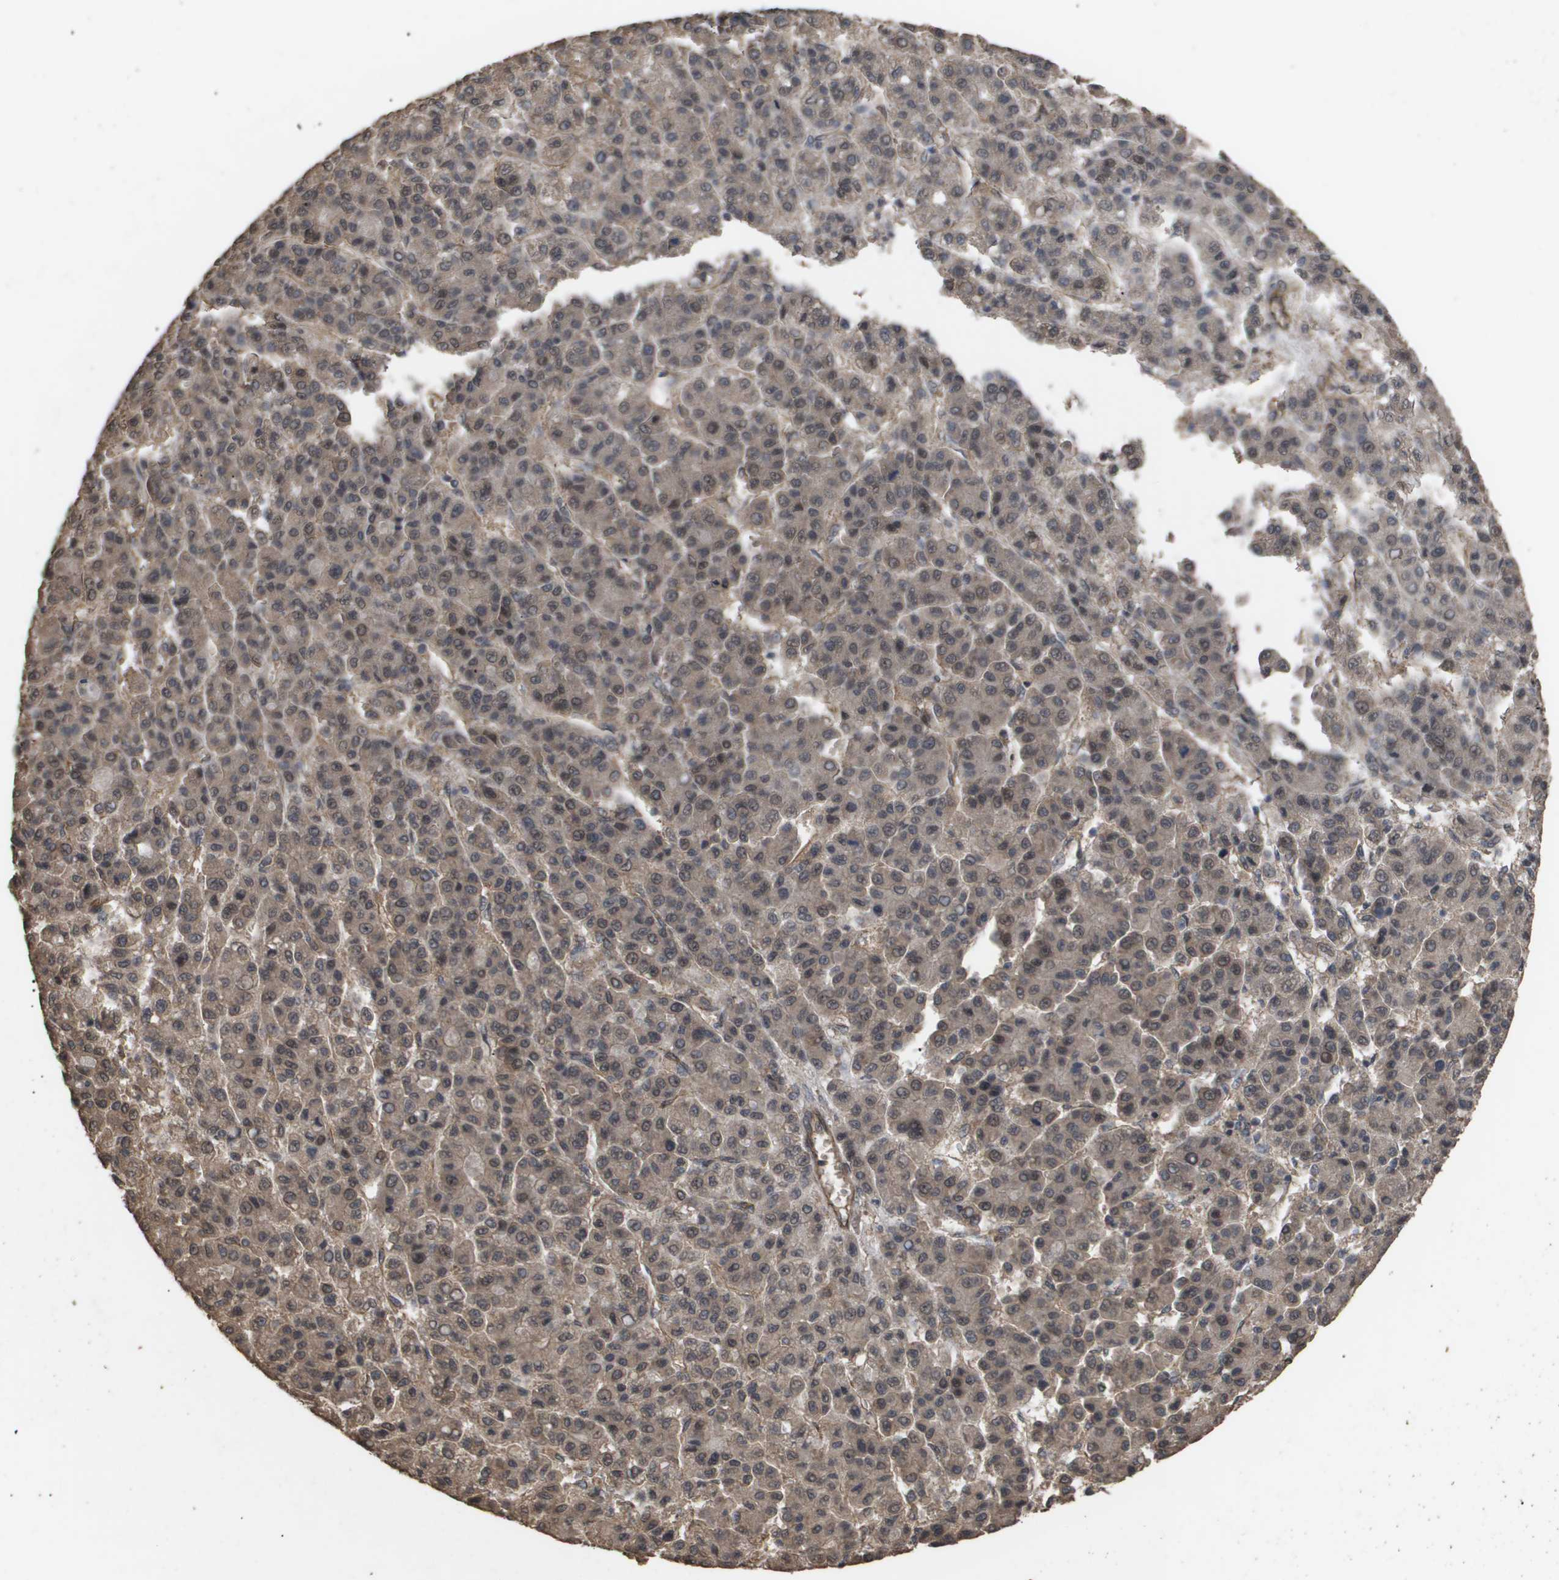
{"staining": {"intensity": "weak", "quantity": ">75%", "location": "cytoplasmic/membranous,nuclear"}, "tissue": "liver cancer", "cell_type": "Tumor cells", "image_type": "cancer", "snomed": [{"axis": "morphology", "description": "Carcinoma, Hepatocellular, NOS"}, {"axis": "topography", "description": "Liver"}], "caption": "The image exhibits a brown stain indicating the presence of a protein in the cytoplasmic/membranous and nuclear of tumor cells in liver cancer.", "gene": "CUL5", "patient": {"sex": "male", "age": 70}}